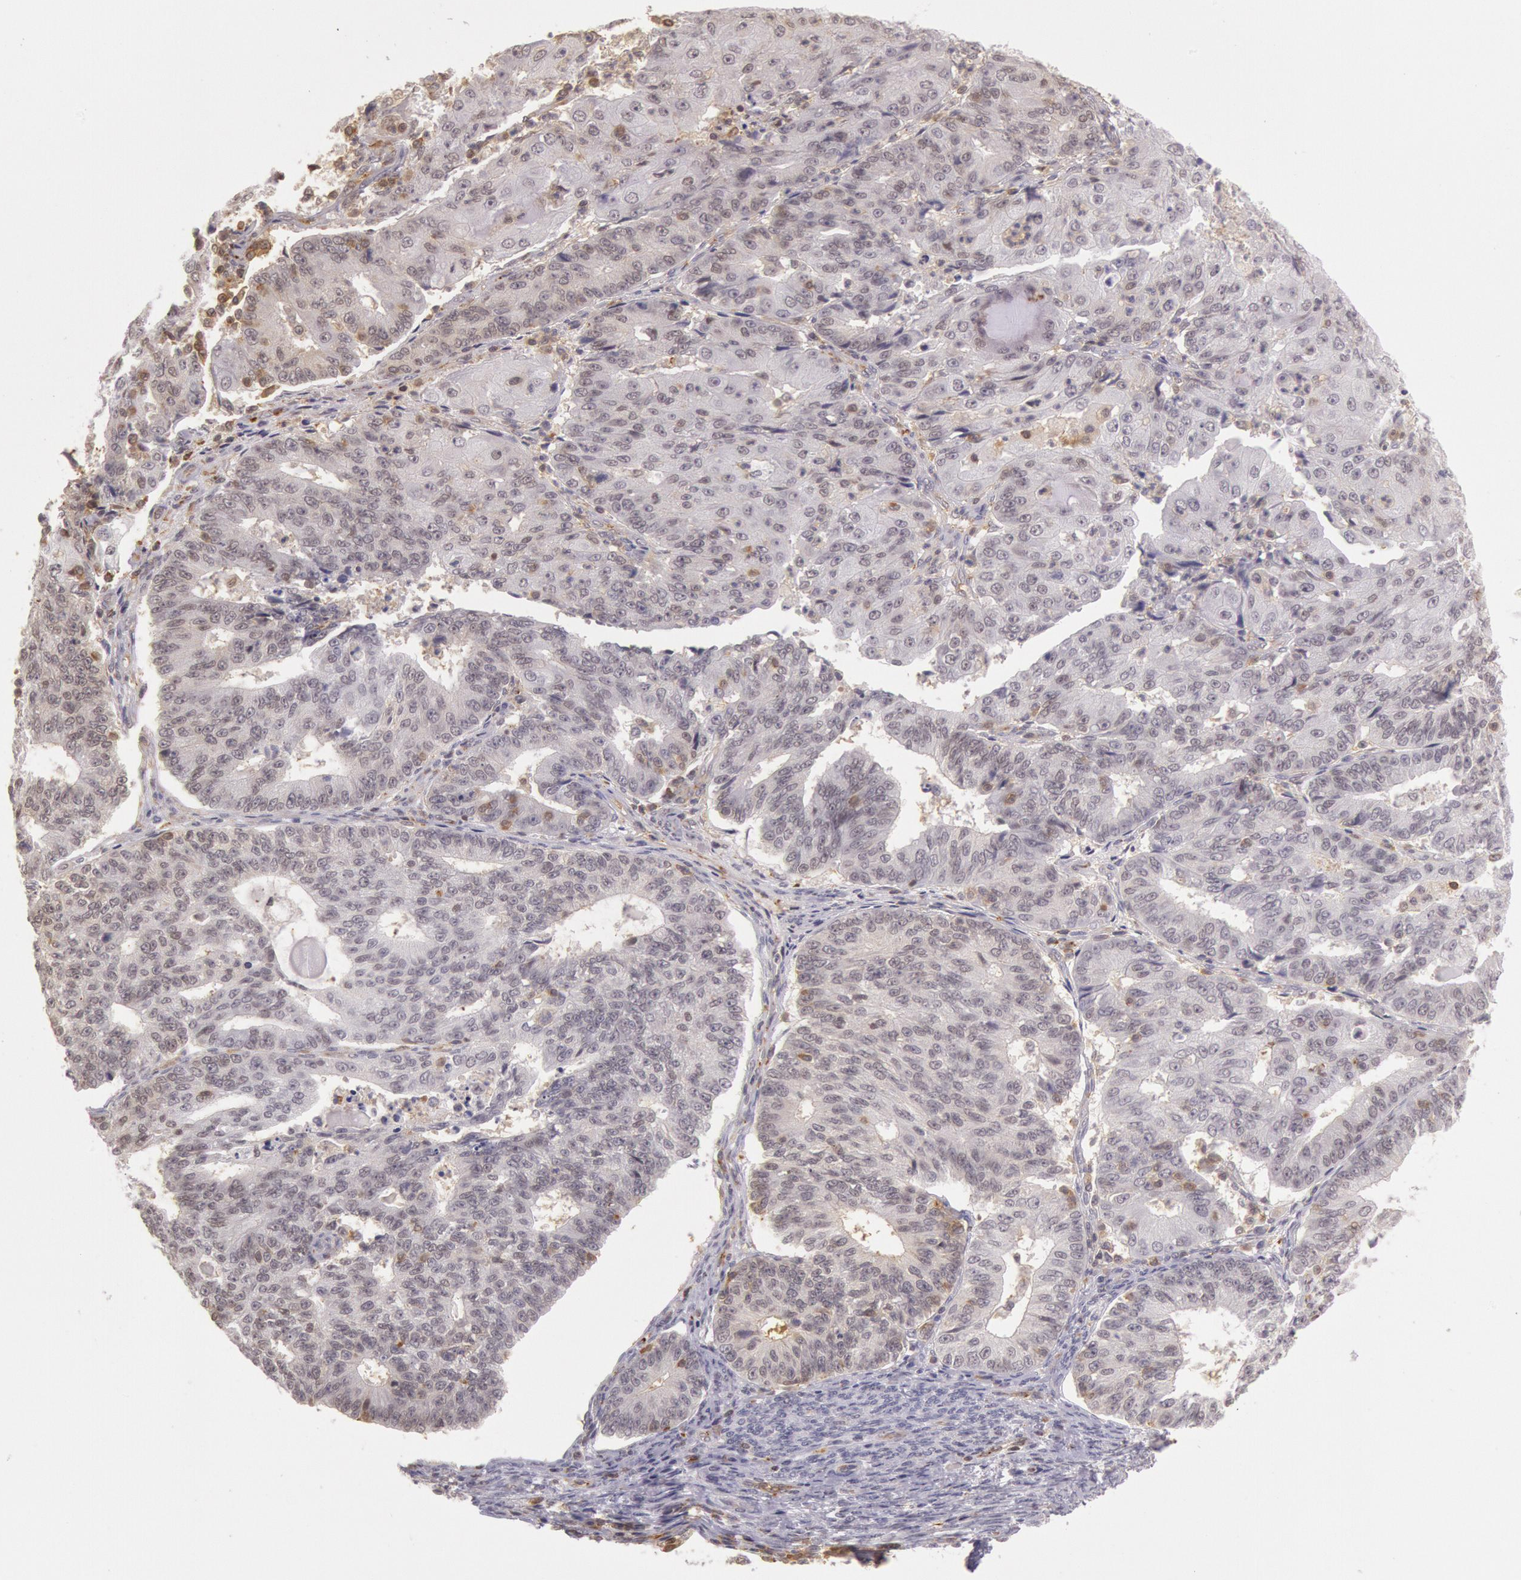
{"staining": {"intensity": "weak", "quantity": "<25%", "location": "cytoplasmic/membranous,nuclear"}, "tissue": "endometrial cancer", "cell_type": "Tumor cells", "image_type": "cancer", "snomed": [{"axis": "morphology", "description": "Adenocarcinoma, NOS"}, {"axis": "topography", "description": "Endometrium"}], "caption": "Tumor cells are negative for protein expression in human endometrial adenocarcinoma.", "gene": "HIF1A", "patient": {"sex": "female", "age": 56}}